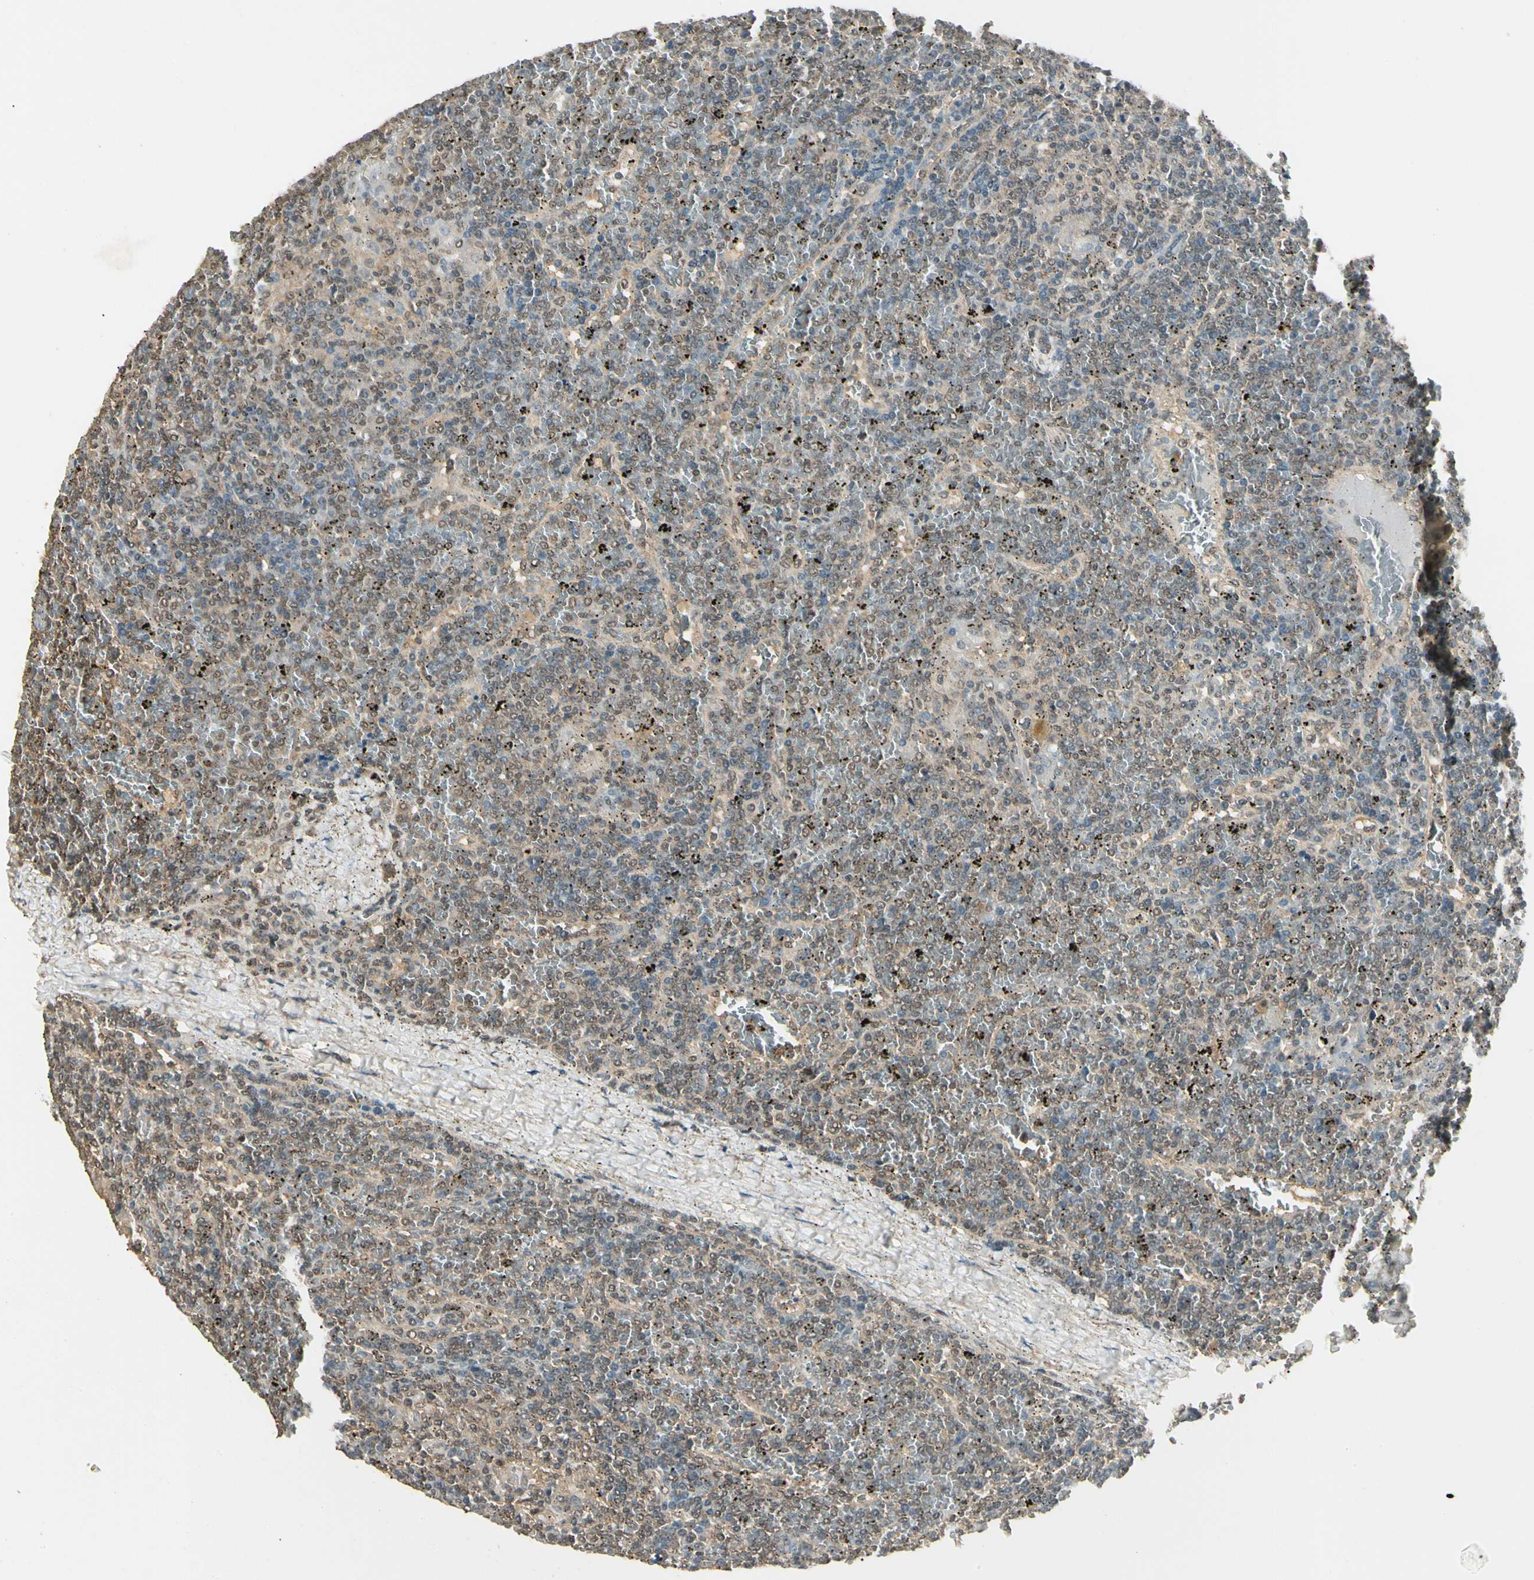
{"staining": {"intensity": "weak", "quantity": "25%-75%", "location": "cytoplasmic/membranous,nuclear"}, "tissue": "lymphoma", "cell_type": "Tumor cells", "image_type": "cancer", "snomed": [{"axis": "morphology", "description": "Malignant lymphoma, non-Hodgkin's type, Low grade"}, {"axis": "topography", "description": "Spleen"}], "caption": "Approximately 25%-75% of tumor cells in malignant lymphoma, non-Hodgkin's type (low-grade) reveal weak cytoplasmic/membranous and nuclear protein positivity as visualized by brown immunohistochemical staining.", "gene": "SGCA", "patient": {"sex": "female", "age": 19}}